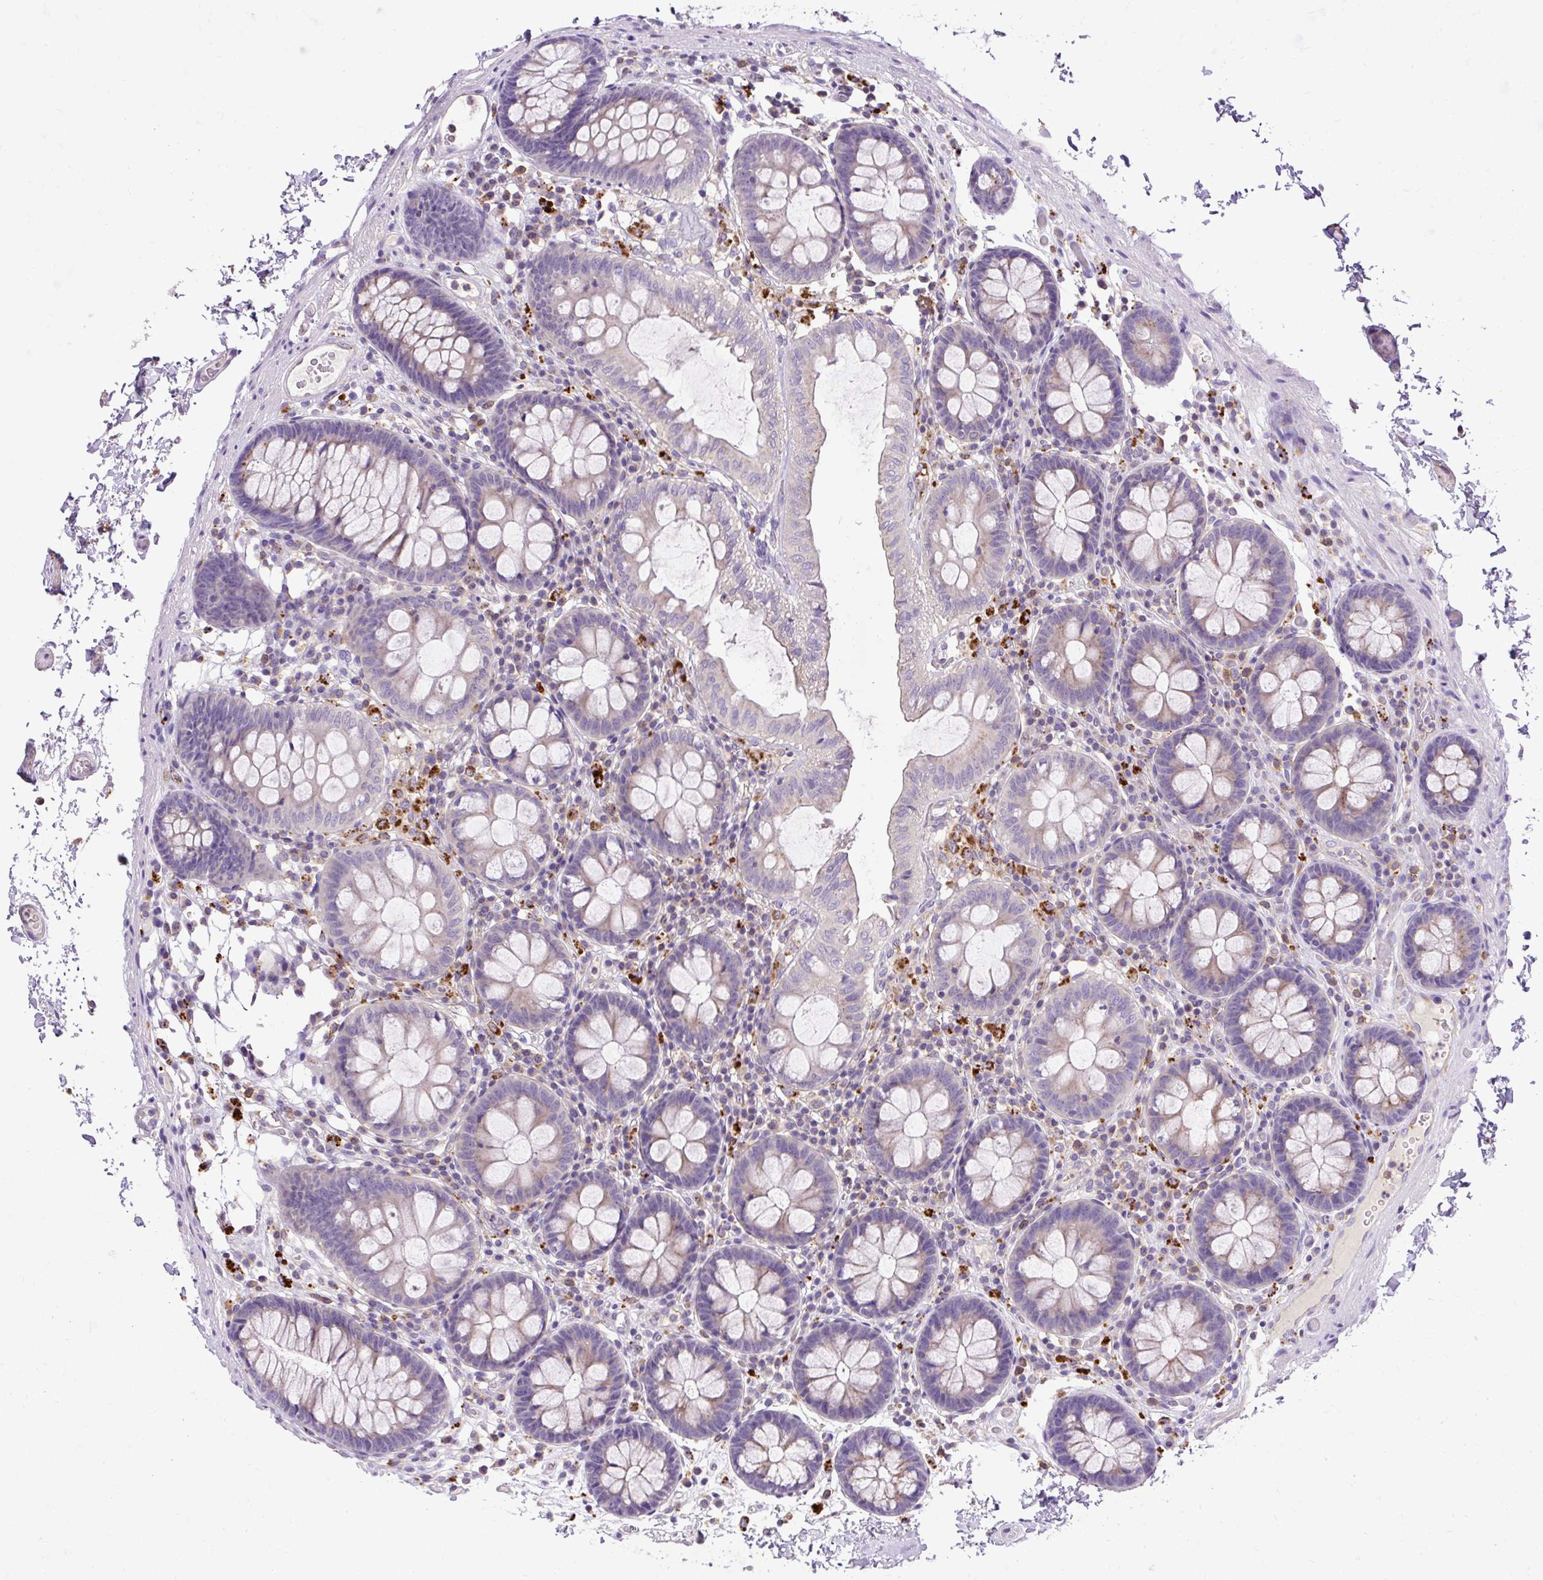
{"staining": {"intensity": "negative", "quantity": "none", "location": "none"}, "tissue": "colon", "cell_type": "Endothelial cells", "image_type": "normal", "snomed": [{"axis": "morphology", "description": "Normal tissue, NOS"}, {"axis": "topography", "description": "Colon"}, {"axis": "topography", "description": "Peripheral nerve tissue"}], "caption": "Photomicrograph shows no protein positivity in endothelial cells of benign colon.", "gene": "HEXB", "patient": {"sex": "male", "age": 84}}